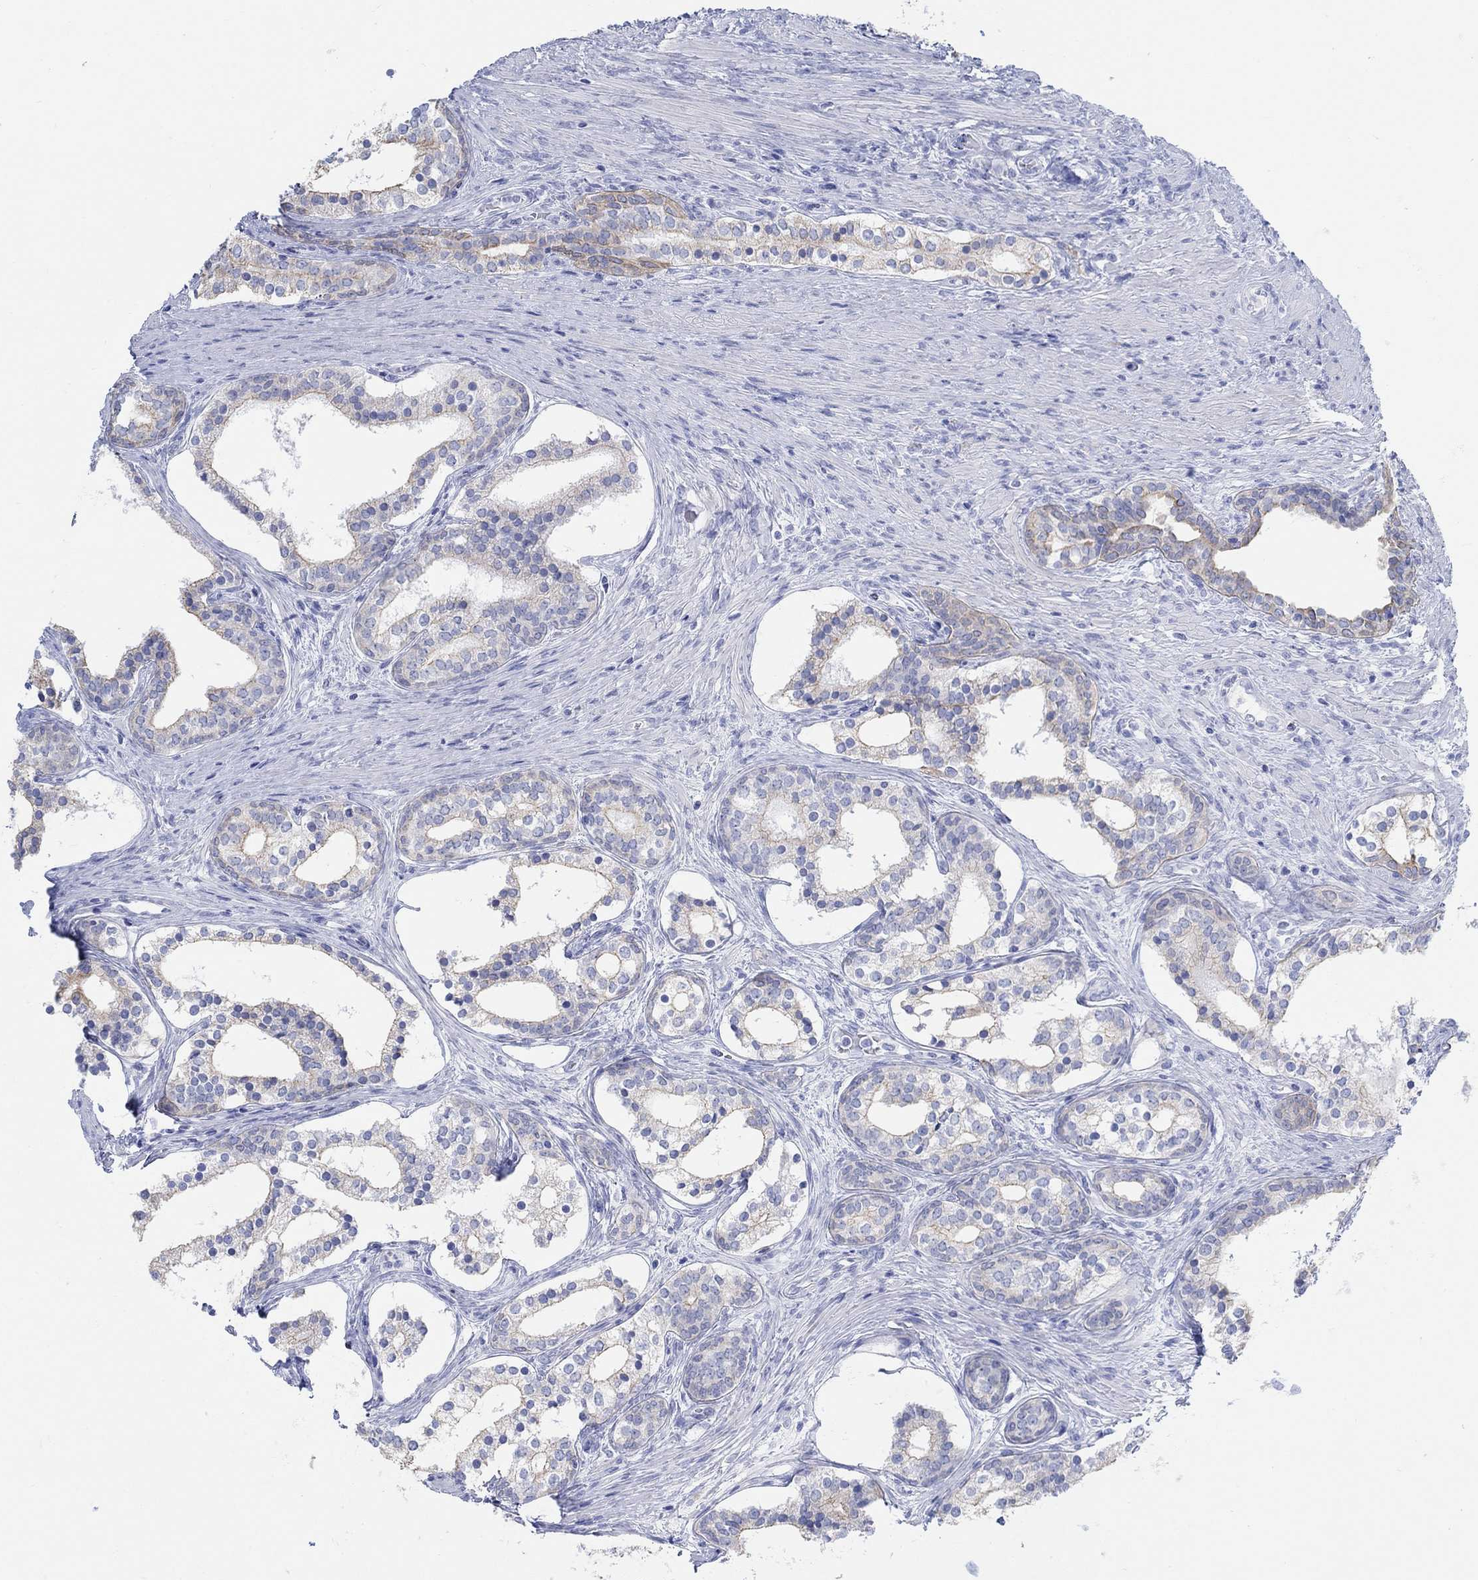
{"staining": {"intensity": "moderate", "quantity": "25%-75%", "location": "cytoplasmic/membranous"}, "tissue": "prostate cancer", "cell_type": "Tumor cells", "image_type": "cancer", "snomed": [{"axis": "morphology", "description": "Adenocarcinoma, NOS"}, {"axis": "morphology", "description": "Adenocarcinoma, High grade"}, {"axis": "topography", "description": "Prostate"}], "caption": "Adenocarcinoma (prostate) tissue reveals moderate cytoplasmic/membranous staining in about 25%-75% of tumor cells, visualized by immunohistochemistry. (brown staining indicates protein expression, while blue staining denotes nuclei).", "gene": "AK8", "patient": {"sex": "male", "age": 61}}